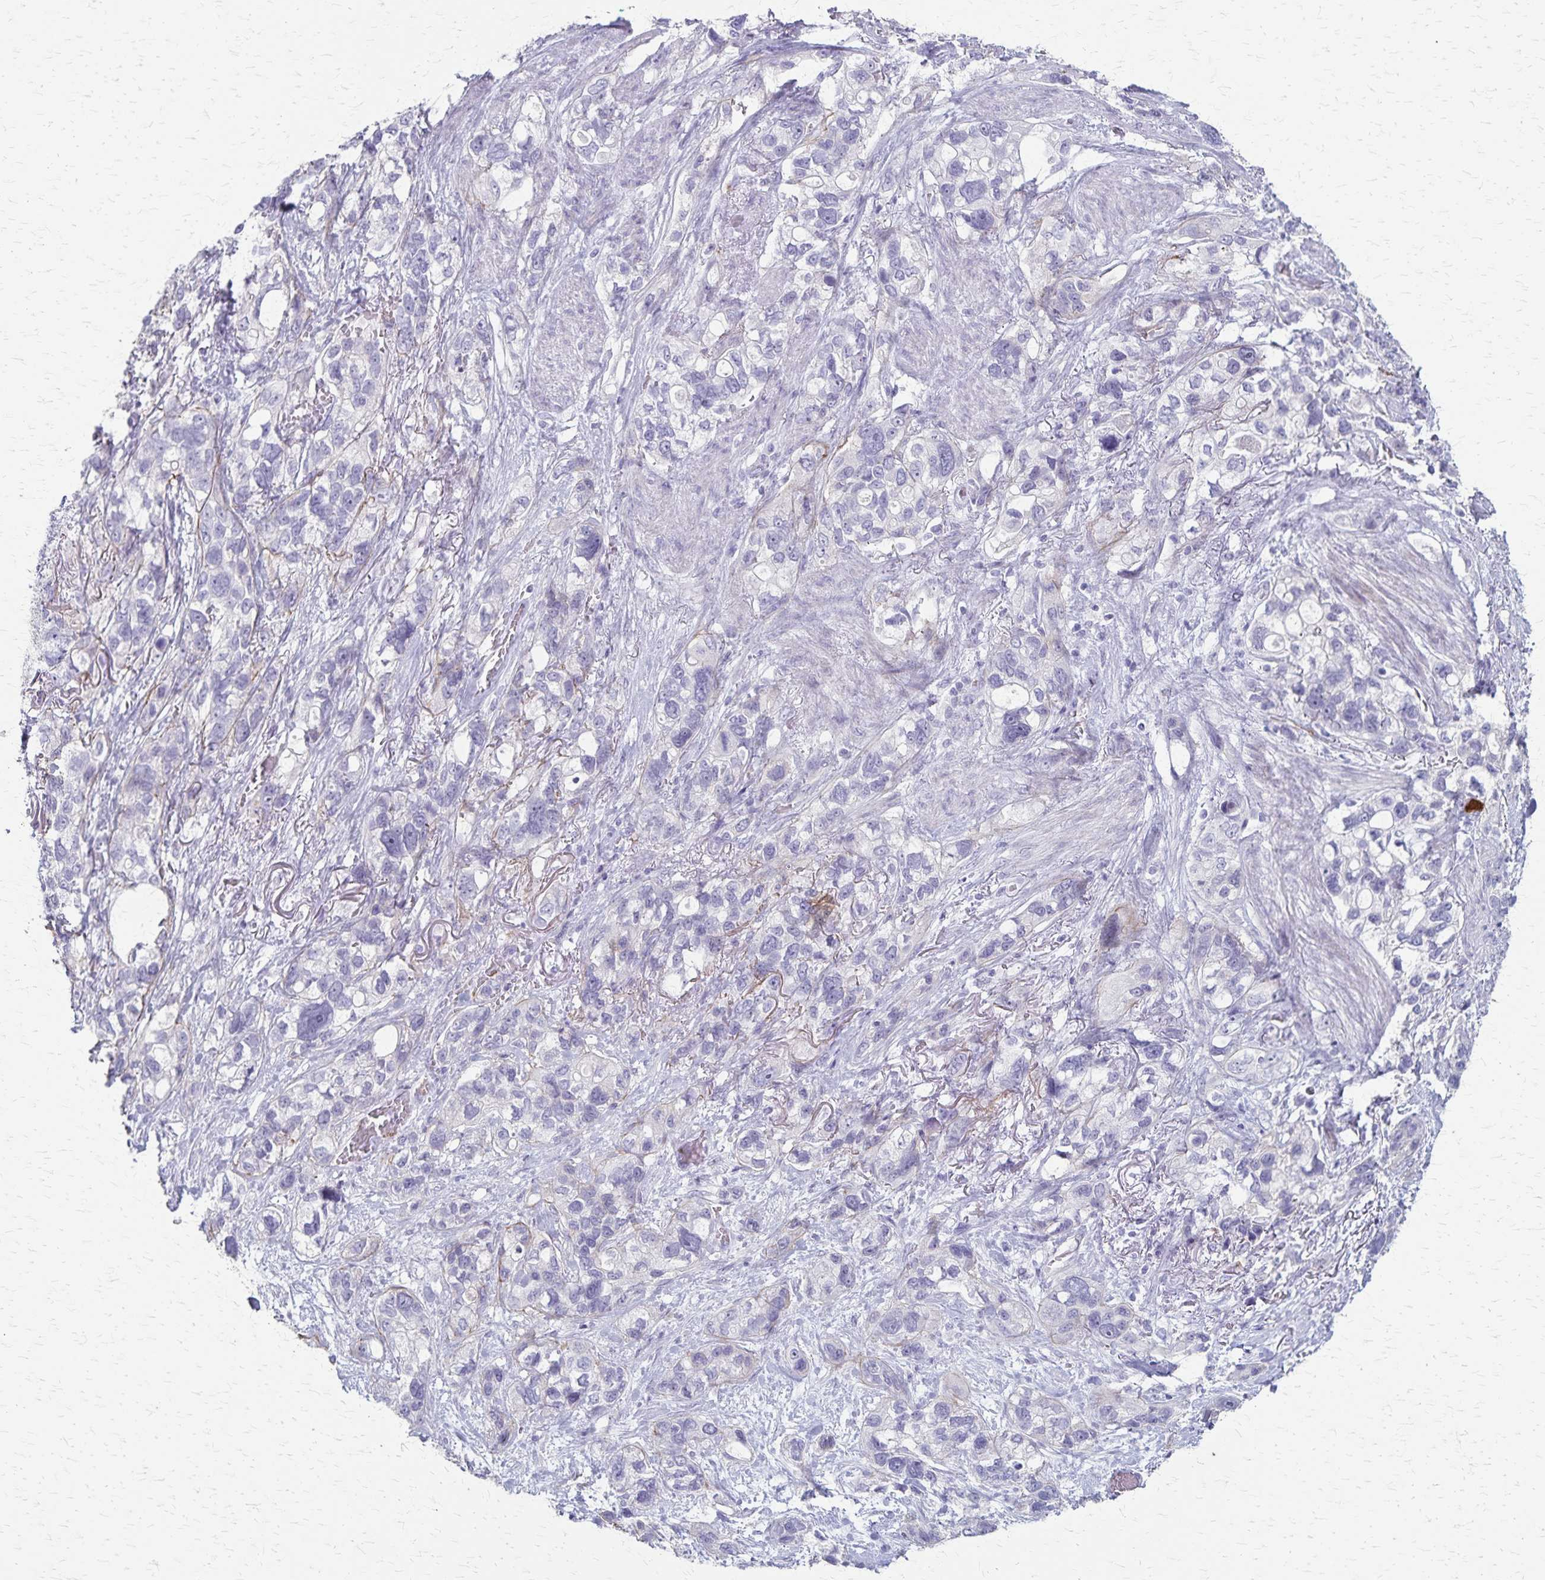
{"staining": {"intensity": "negative", "quantity": "none", "location": "none"}, "tissue": "stomach cancer", "cell_type": "Tumor cells", "image_type": "cancer", "snomed": [{"axis": "morphology", "description": "Adenocarcinoma, NOS"}, {"axis": "topography", "description": "Stomach, upper"}], "caption": "This is an IHC micrograph of adenocarcinoma (stomach). There is no staining in tumor cells.", "gene": "RASL10B", "patient": {"sex": "female", "age": 81}}